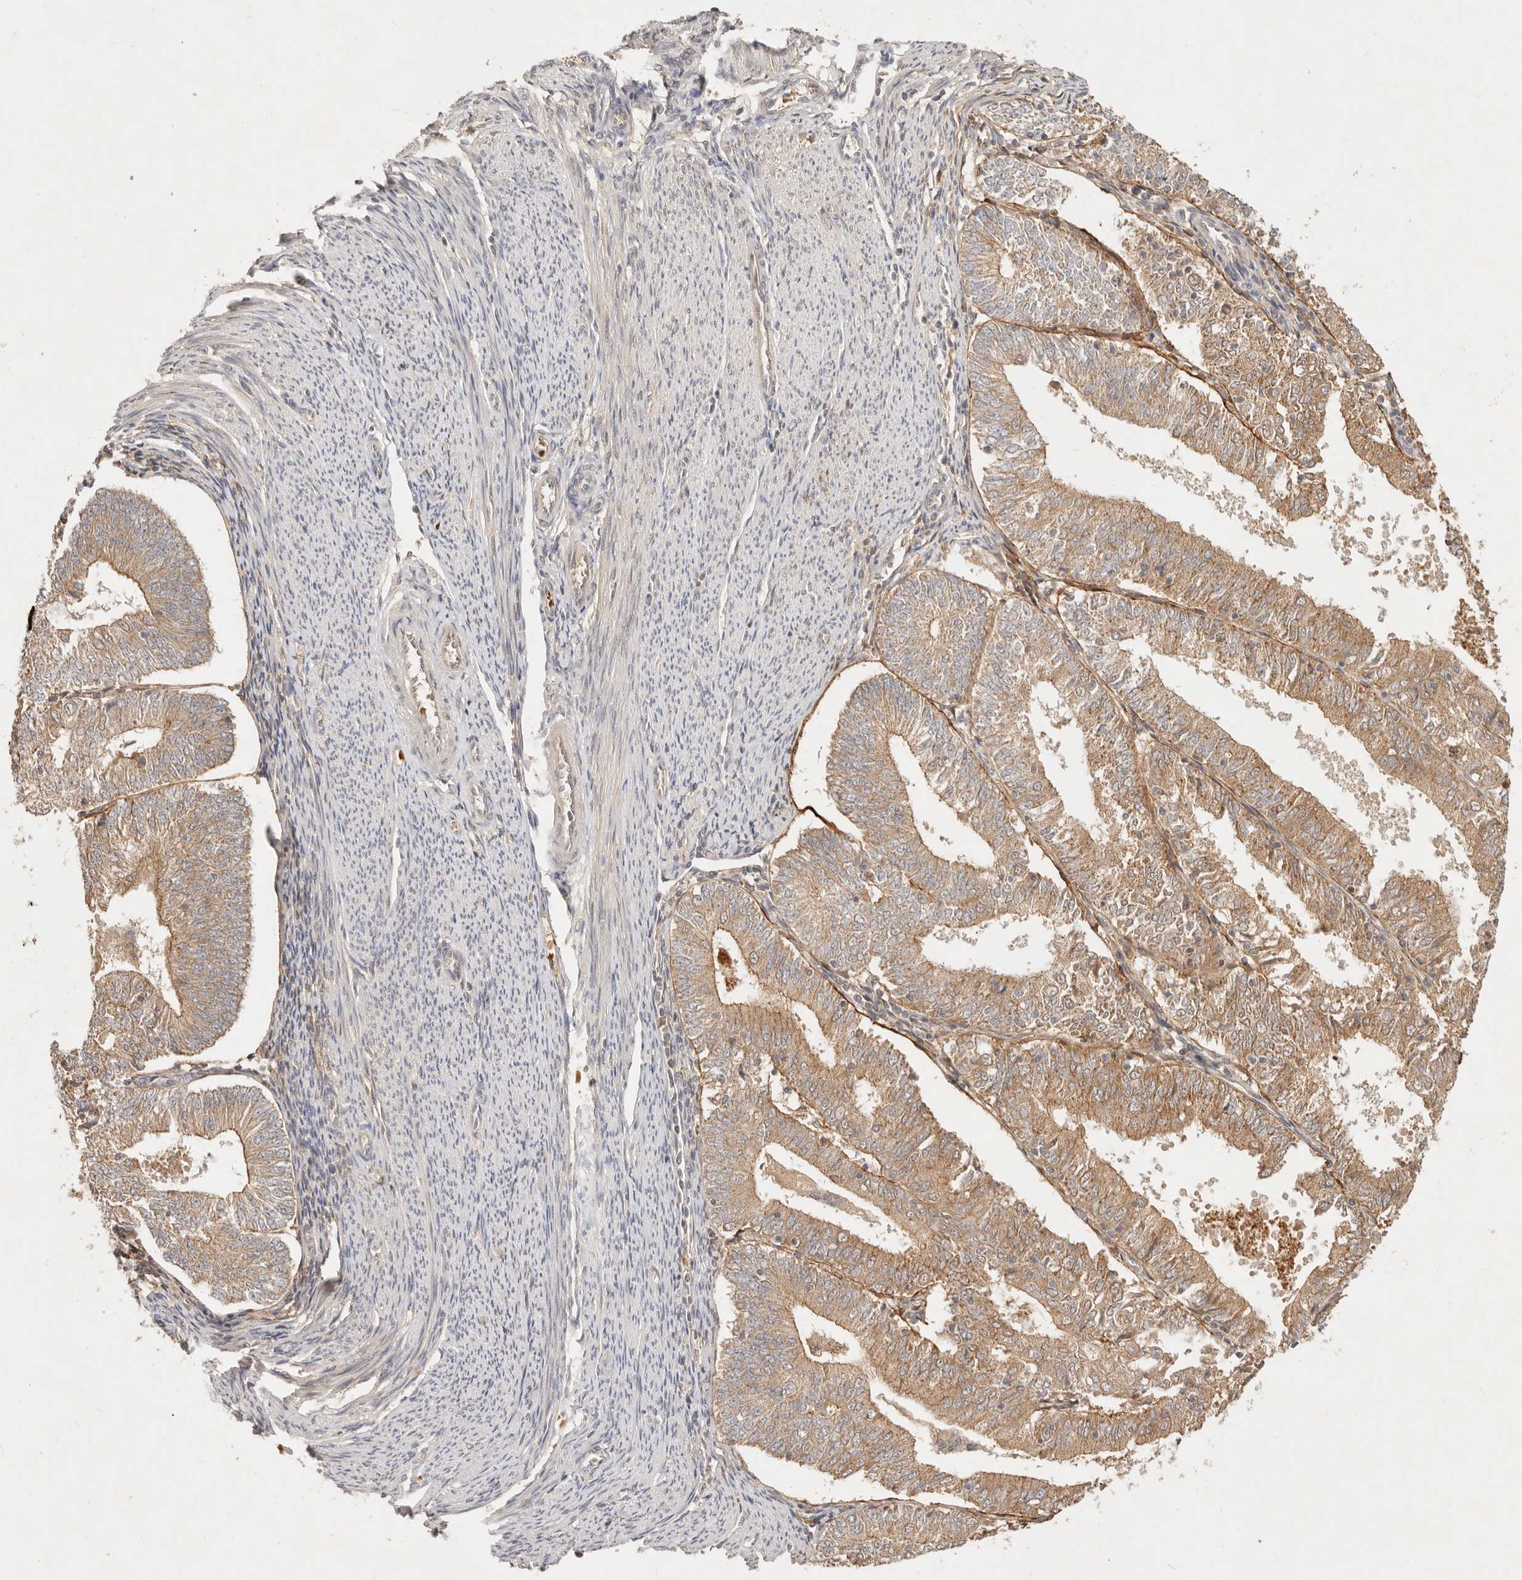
{"staining": {"intensity": "moderate", "quantity": ">75%", "location": "cytoplasmic/membranous"}, "tissue": "endometrial cancer", "cell_type": "Tumor cells", "image_type": "cancer", "snomed": [{"axis": "morphology", "description": "Adenocarcinoma, NOS"}, {"axis": "topography", "description": "Endometrium"}], "caption": "Protein expression analysis of human endometrial adenocarcinoma reveals moderate cytoplasmic/membranous staining in approximately >75% of tumor cells.", "gene": "FREM2", "patient": {"sex": "female", "age": 57}}